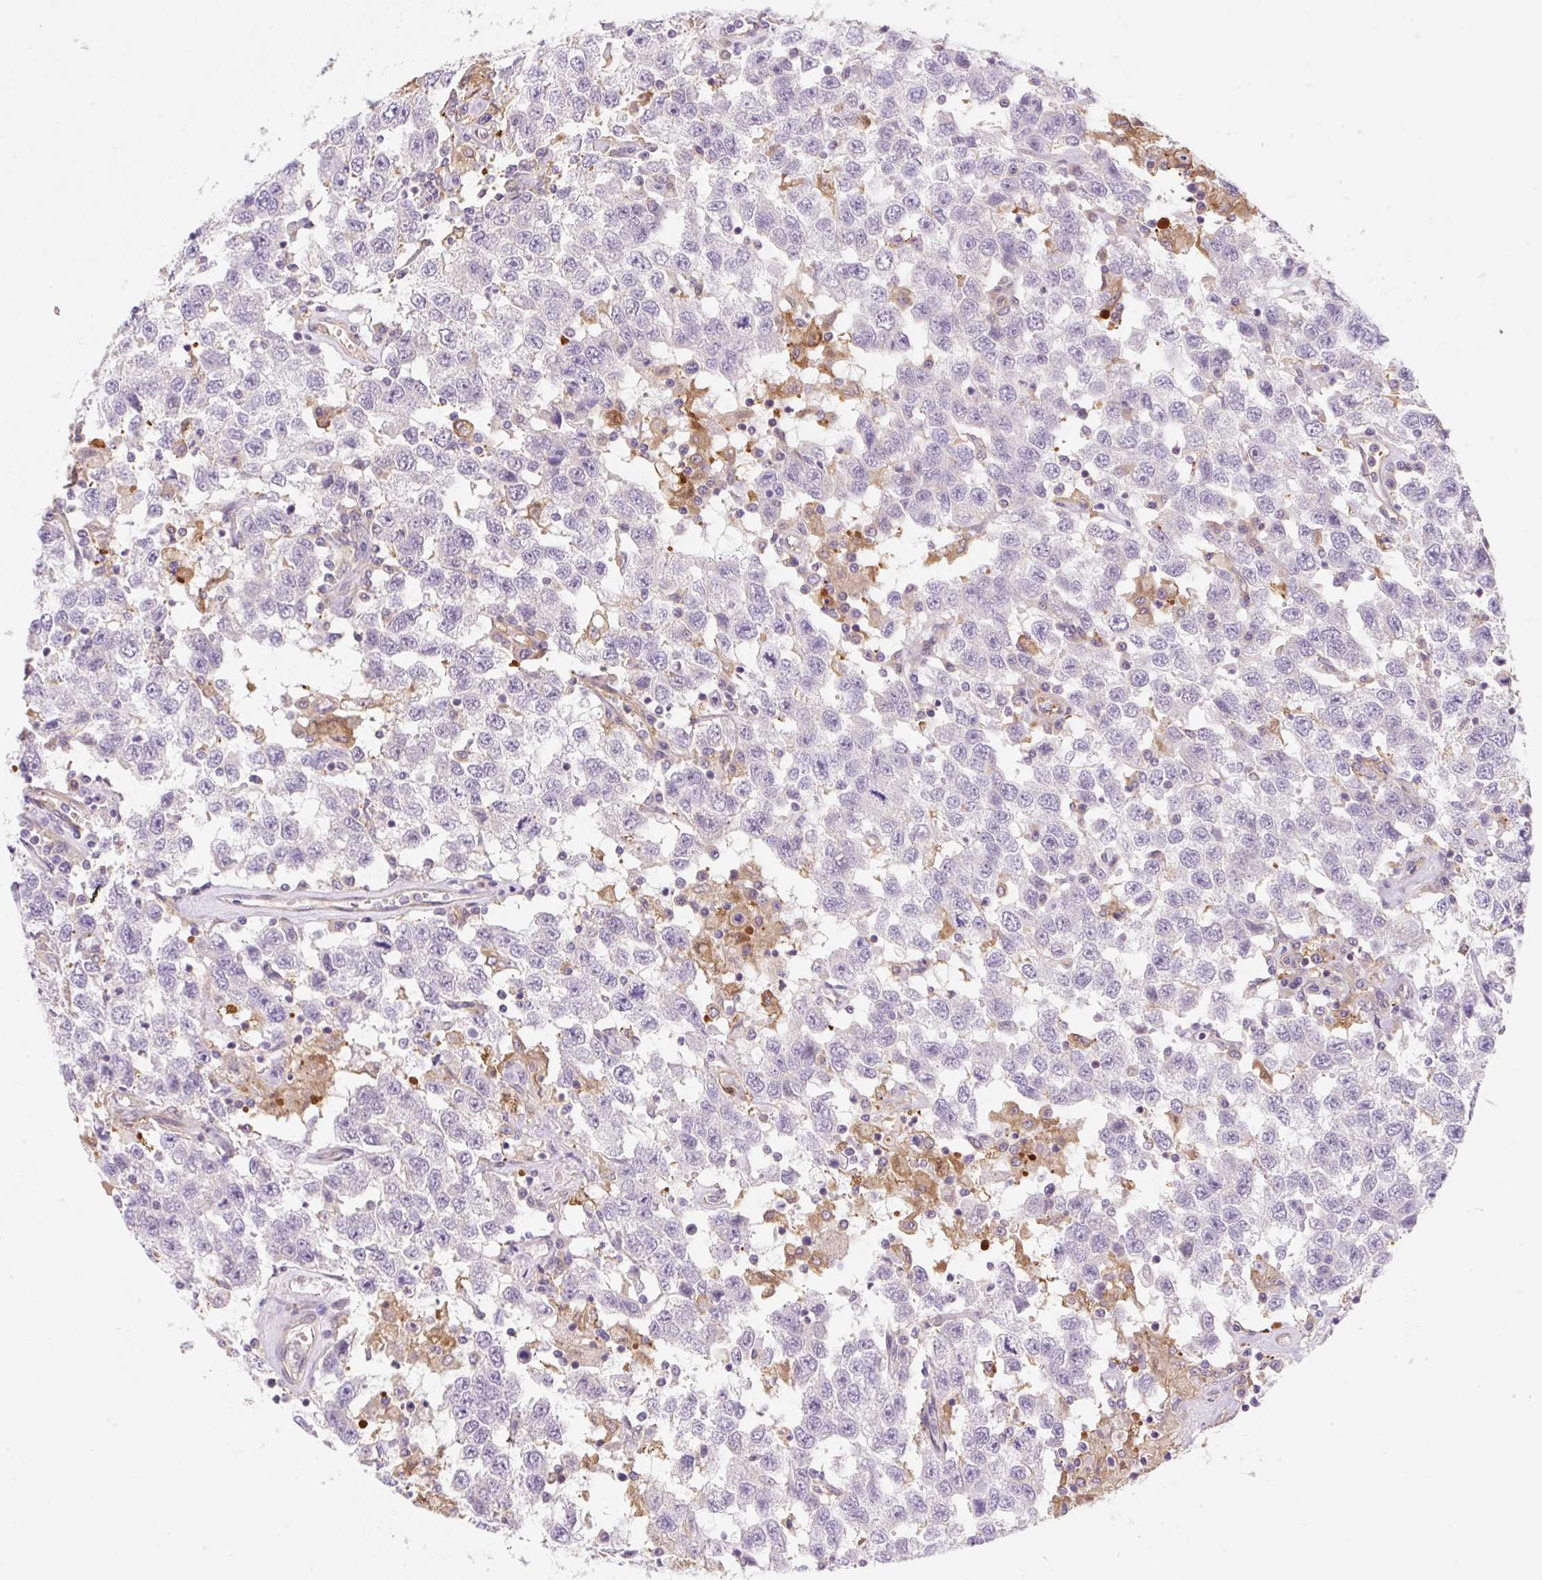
{"staining": {"intensity": "negative", "quantity": "none", "location": "none"}, "tissue": "testis cancer", "cell_type": "Tumor cells", "image_type": "cancer", "snomed": [{"axis": "morphology", "description": "Seminoma, NOS"}, {"axis": "topography", "description": "Testis"}], "caption": "Testis cancer (seminoma) was stained to show a protein in brown. There is no significant staining in tumor cells. Nuclei are stained in blue.", "gene": "OMA1", "patient": {"sex": "male", "age": 41}}